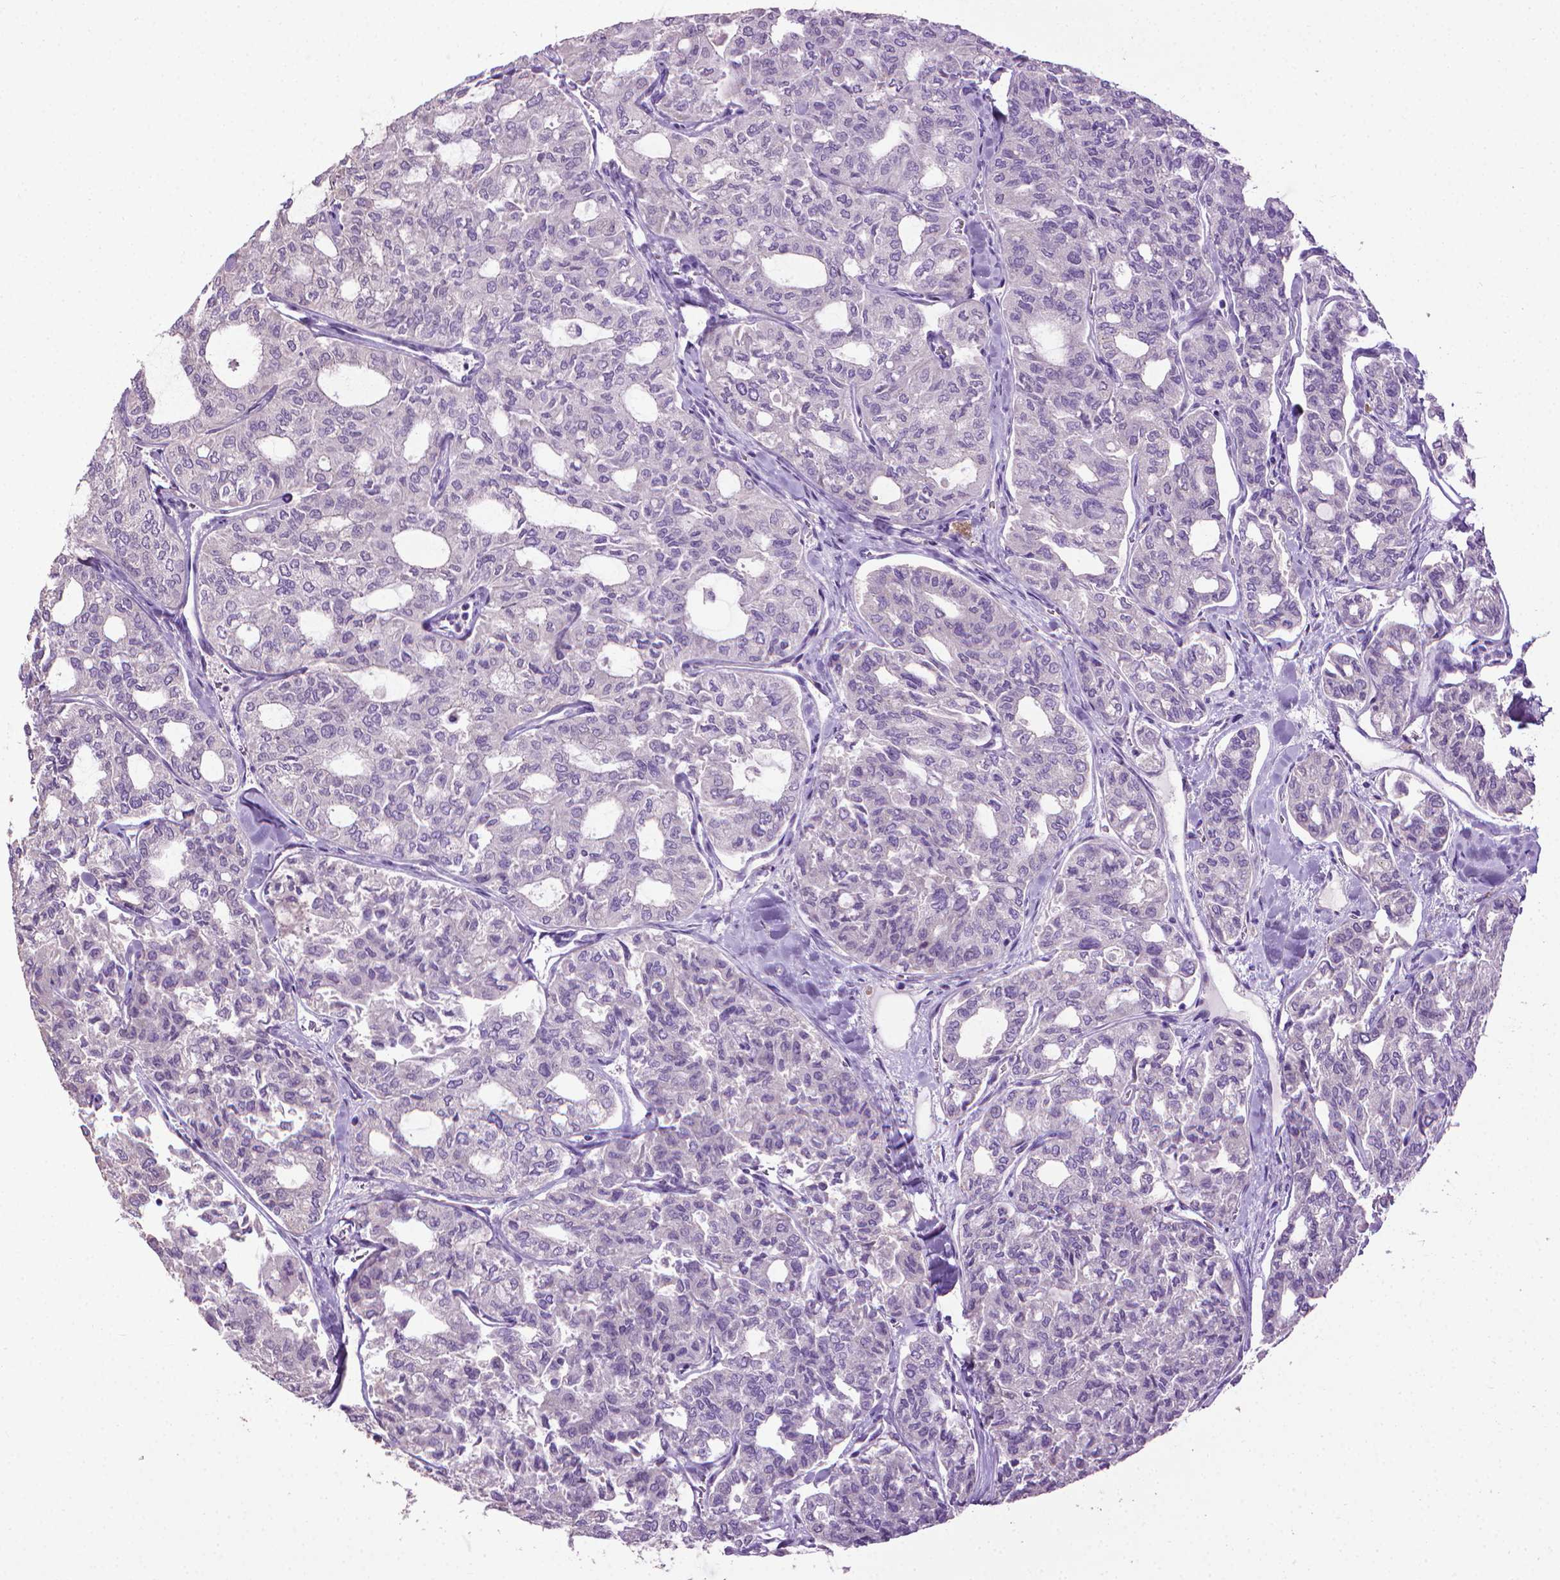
{"staining": {"intensity": "negative", "quantity": "none", "location": "none"}, "tissue": "thyroid cancer", "cell_type": "Tumor cells", "image_type": "cancer", "snomed": [{"axis": "morphology", "description": "Follicular adenoma carcinoma, NOS"}, {"axis": "topography", "description": "Thyroid gland"}], "caption": "Image shows no significant protein staining in tumor cells of thyroid cancer (follicular adenoma carcinoma).", "gene": "AQP10", "patient": {"sex": "male", "age": 75}}